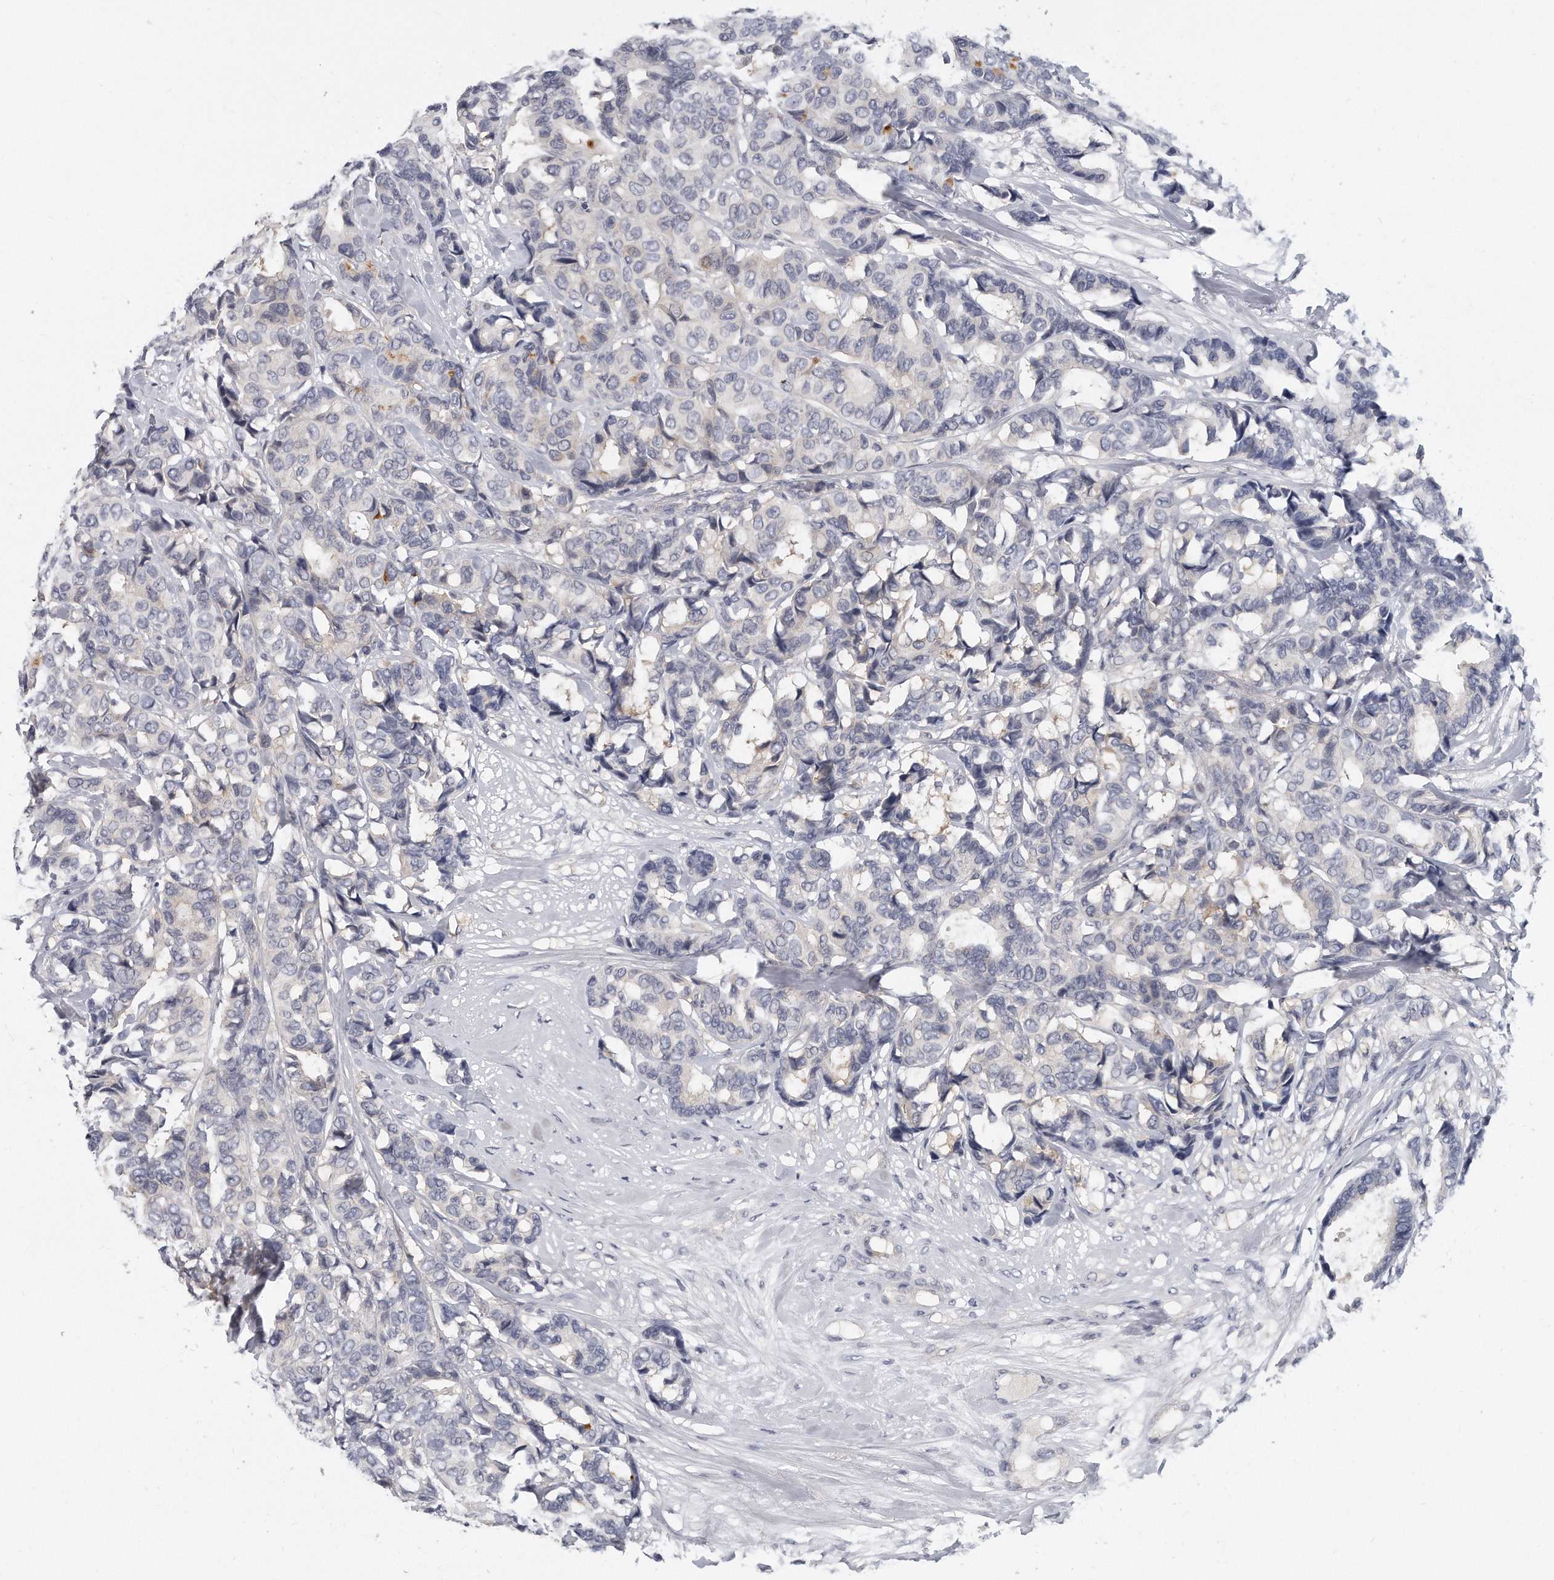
{"staining": {"intensity": "moderate", "quantity": "<25%", "location": "cytoplasmic/membranous"}, "tissue": "breast cancer", "cell_type": "Tumor cells", "image_type": "cancer", "snomed": [{"axis": "morphology", "description": "Duct carcinoma"}, {"axis": "topography", "description": "Breast"}], "caption": "About <25% of tumor cells in human breast cancer (intraductal carcinoma) show moderate cytoplasmic/membranous protein staining as visualized by brown immunohistochemical staining.", "gene": "KLHL7", "patient": {"sex": "female", "age": 87}}